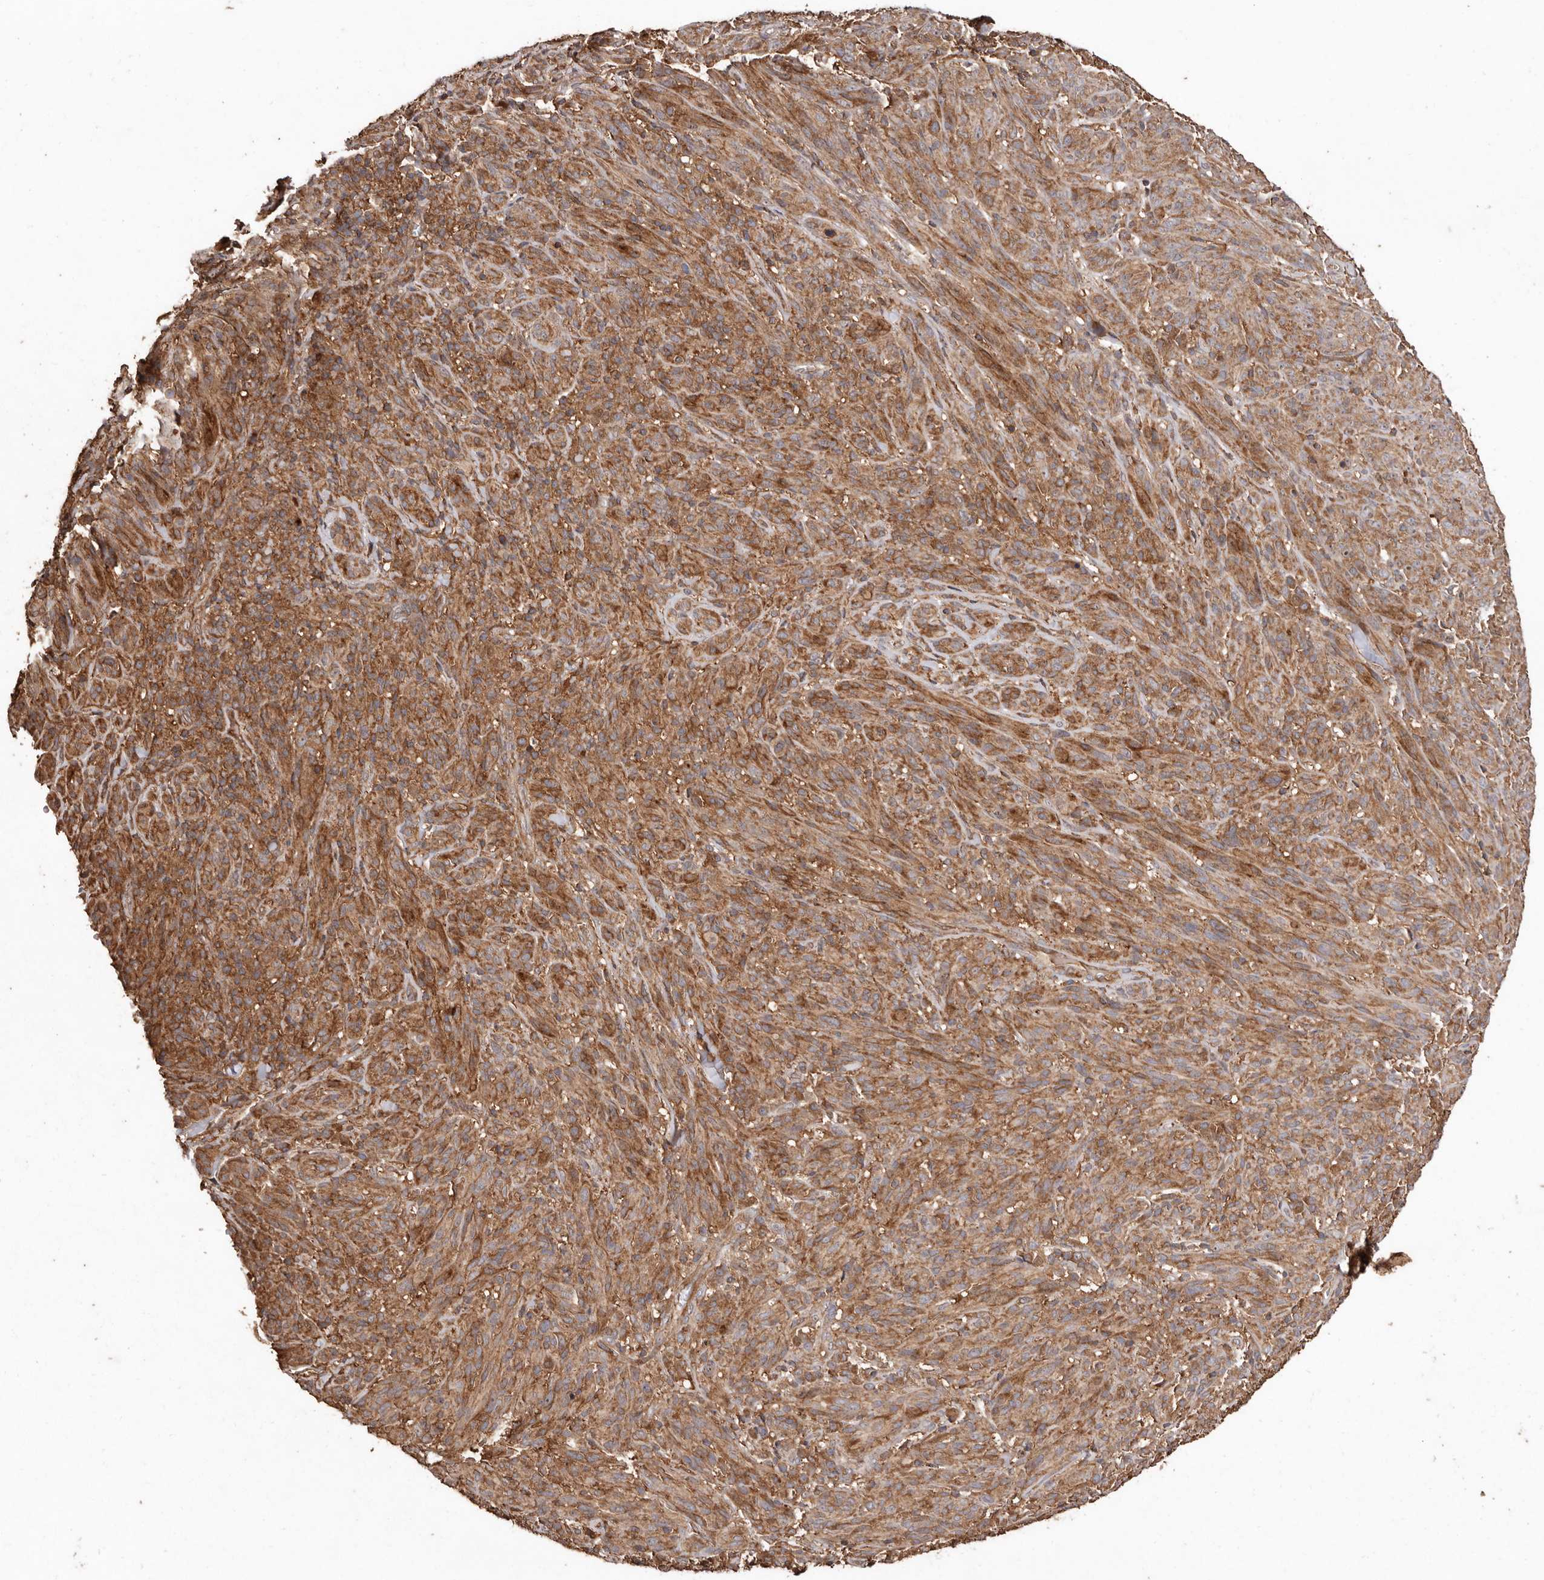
{"staining": {"intensity": "moderate", "quantity": ">75%", "location": "cytoplasmic/membranous"}, "tissue": "melanoma", "cell_type": "Tumor cells", "image_type": "cancer", "snomed": [{"axis": "morphology", "description": "Malignant melanoma, NOS"}, {"axis": "topography", "description": "Skin of head"}], "caption": "This histopathology image reveals immunohistochemistry staining of melanoma, with medium moderate cytoplasmic/membranous expression in about >75% of tumor cells.", "gene": "RWDD1", "patient": {"sex": "male", "age": 96}}